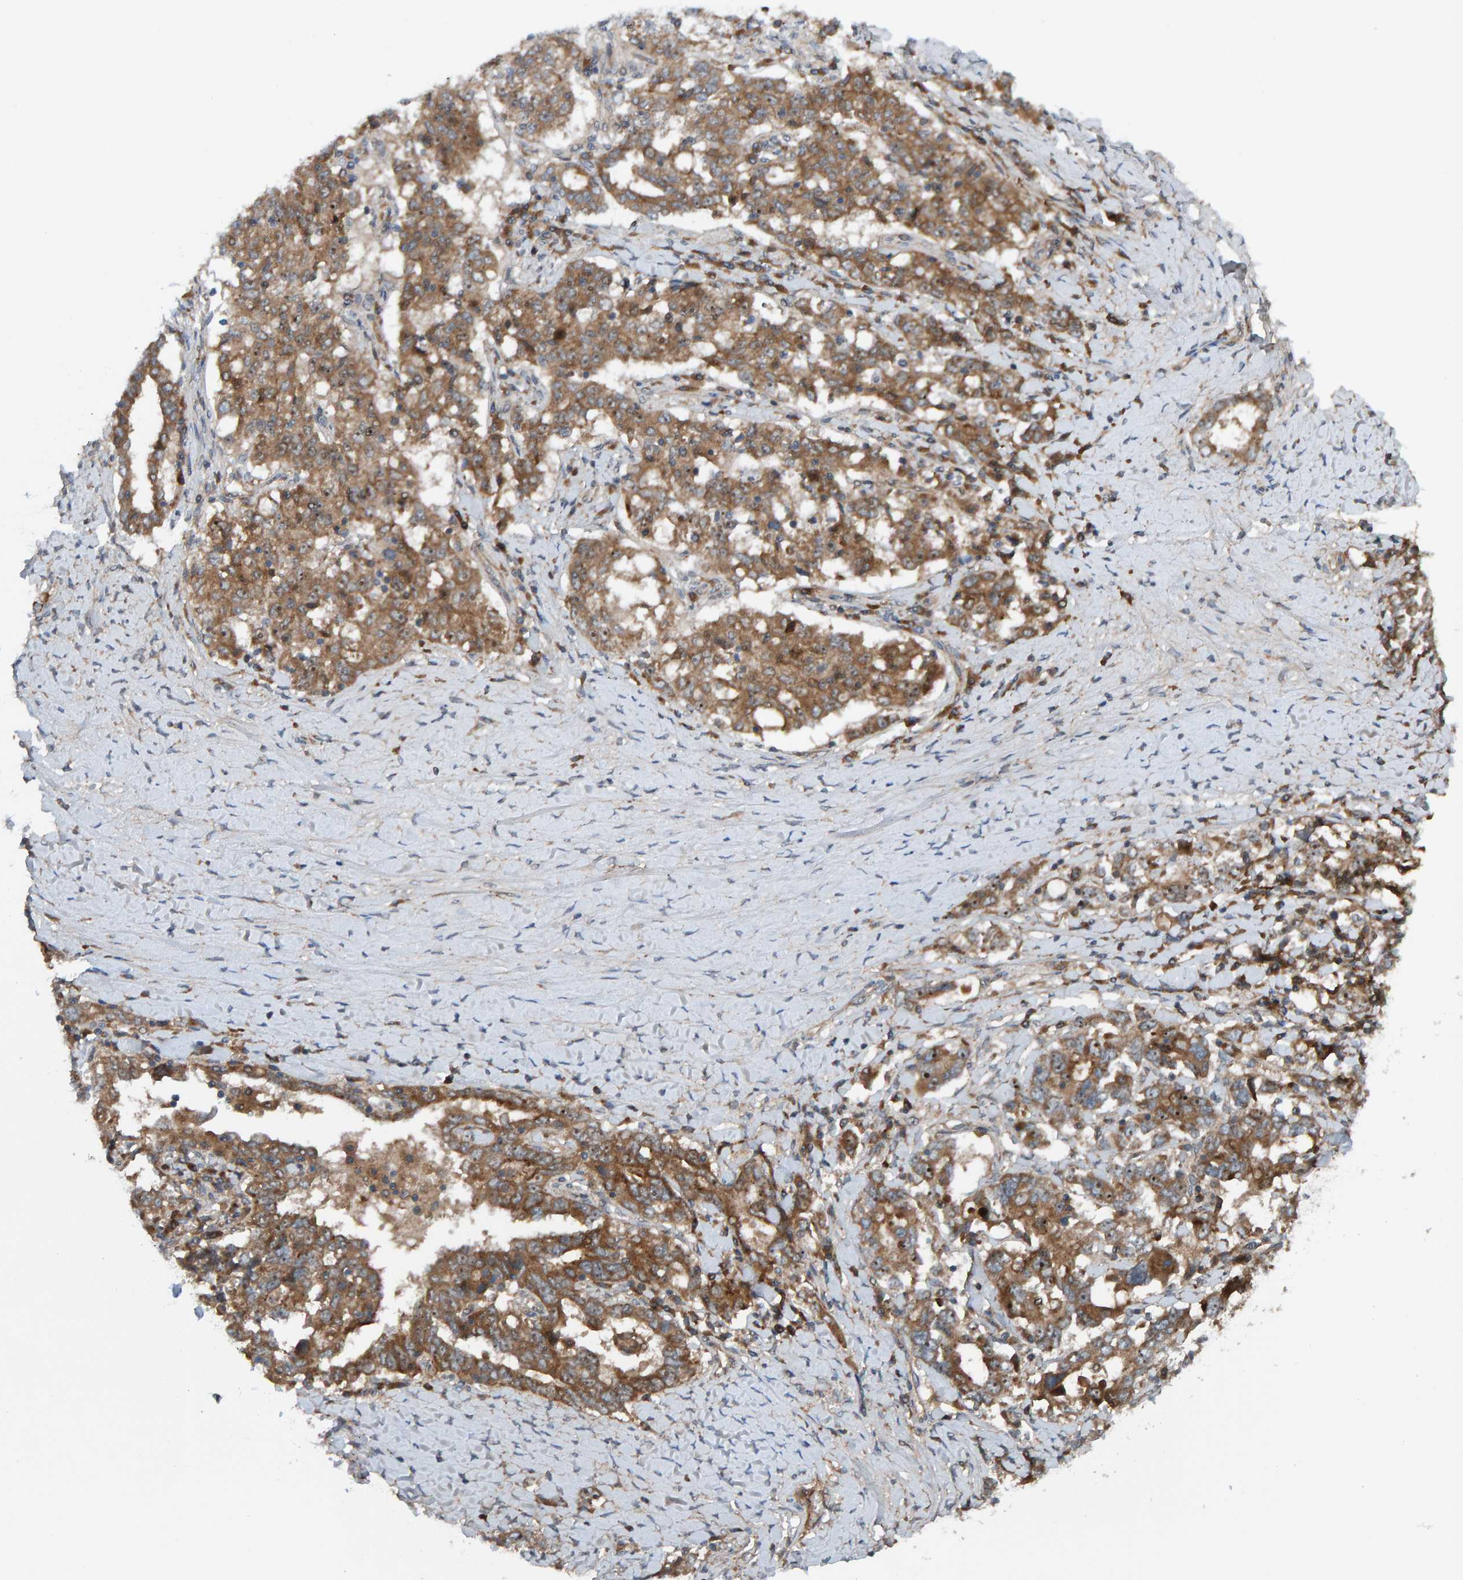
{"staining": {"intensity": "moderate", "quantity": ">75%", "location": "cytoplasmic/membranous"}, "tissue": "ovarian cancer", "cell_type": "Tumor cells", "image_type": "cancer", "snomed": [{"axis": "morphology", "description": "Carcinoma, endometroid"}, {"axis": "topography", "description": "Ovary"}], "caption": "An image of endometroid carcinoma (ovarian) stained for a protein reveals moderate cytoplasmic/membranous brown staining in tumor cells. (Brightfield microscopy of DAB IHC at high magnification).", "gene": "CUEDC1", "patient": {"sex": "female", "age": 62}}